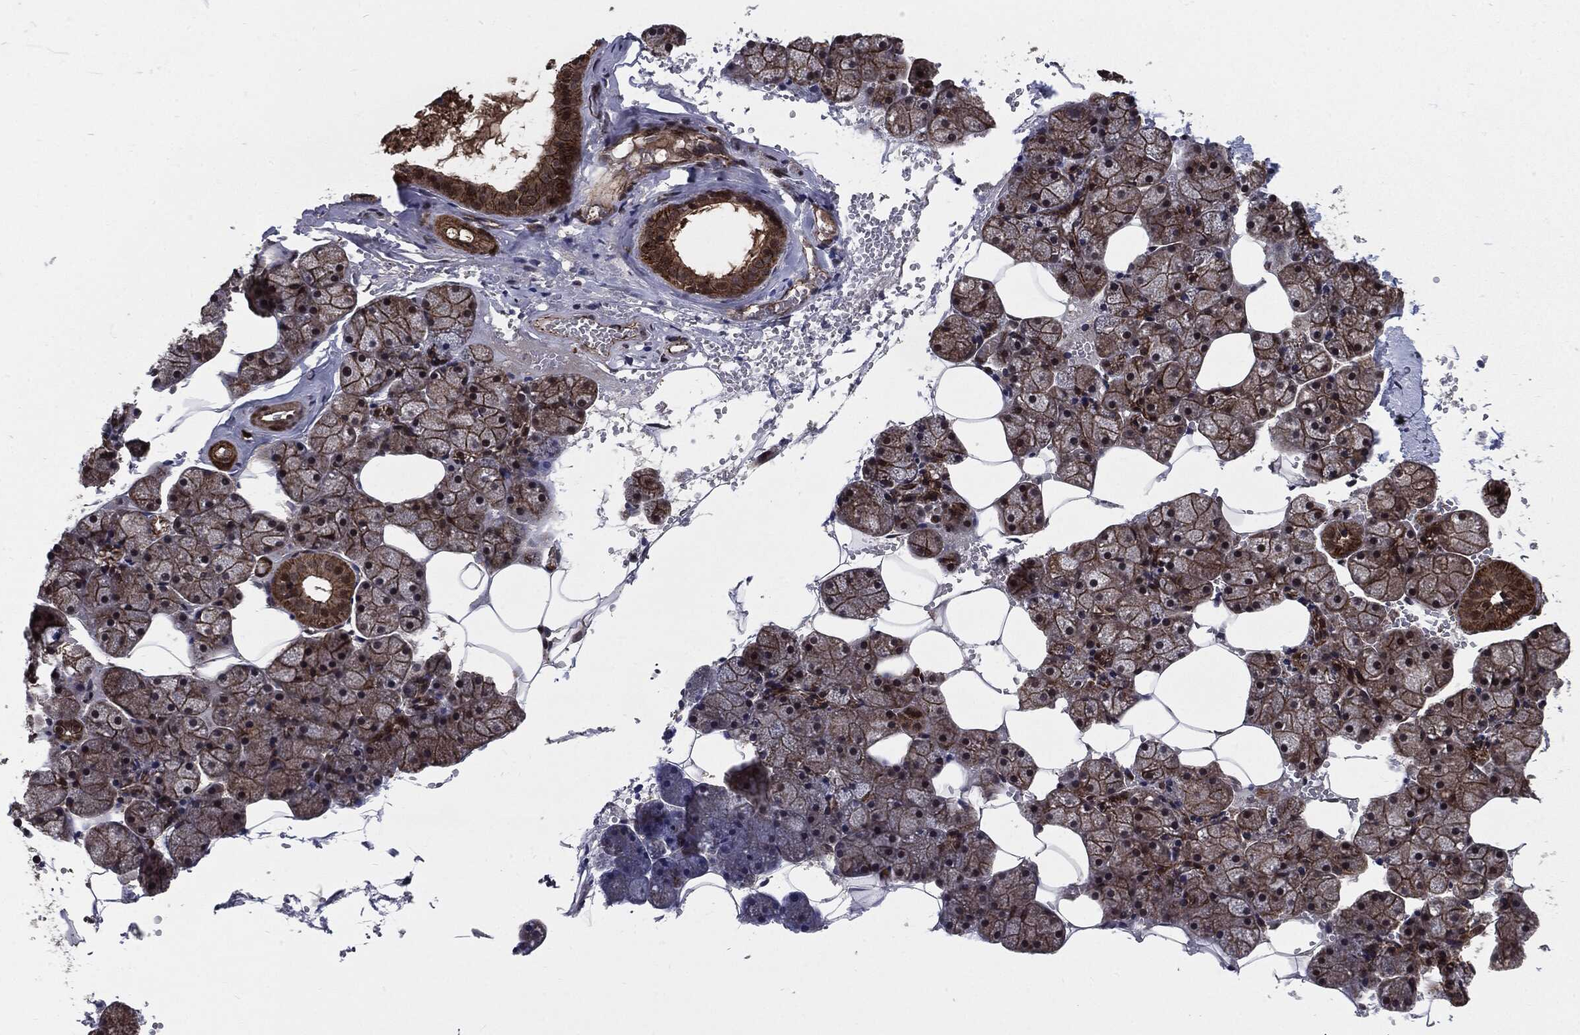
{"staining": {"intensity": "moderate", "quantity": ">75%", "location": "cytoplasmic/membranous"}, "tissue": "salivary gland", "cell_type": "Glandular cells", "image_type": "normal", "snomed": [{"axis": "morphology", "description": "Normal tissue, NOS"}, {"axis": "topography", "description": "Salivary gland"}], "caption": "A brown stain shows moderate cytoplasmic/membranous staining of a protein in glandular cells of benign salivary gland. The staining was performed using DAB to visualize the protein expression in brown, while the nuclei were stained in blue with hematoxylin (Magnification: 20x).", "gene": "PTPA", "patient": {"sex": "male", "age": 38}}